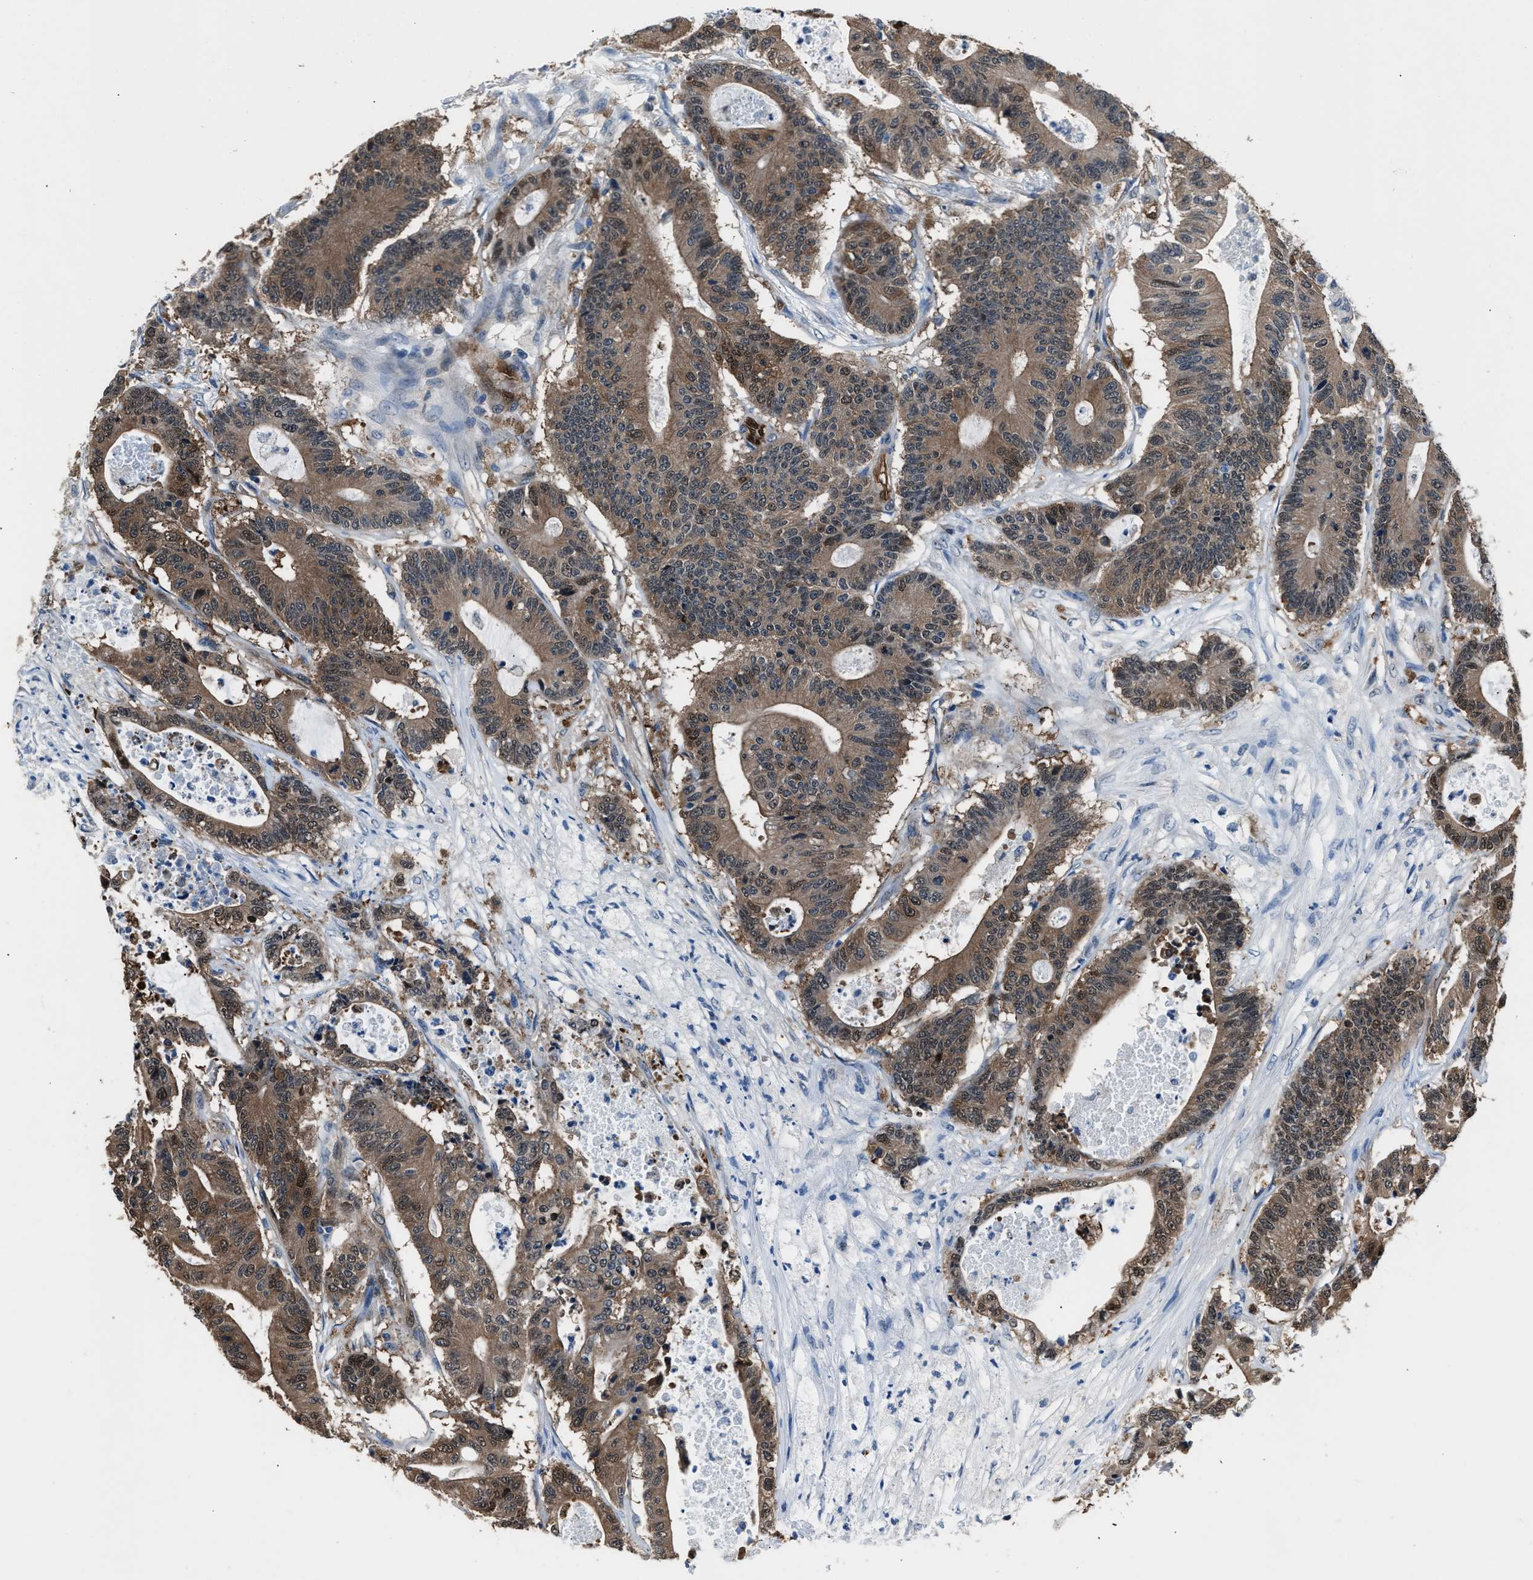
{"staining": {"intensity": "moderate", "quantity": ">75%", "location": "cytoplasmic/membranous"}, "tissue": "colorectal cancer", "cell_type": "Tumor cells", "image_type": "cancer", "snomed": [{"axis": "morphology", "description": "Adenocarcinoma, NOS"}, {"axis": "topography", "description": "Colon"}], "caption": "A brown stain highlights moderate cytoplasmic/membranous positivity of a protein in colorectal adenocarcinoma tumor cells.", "gene": "PPA1", "patient": {"sex": "female", "age": 84}}